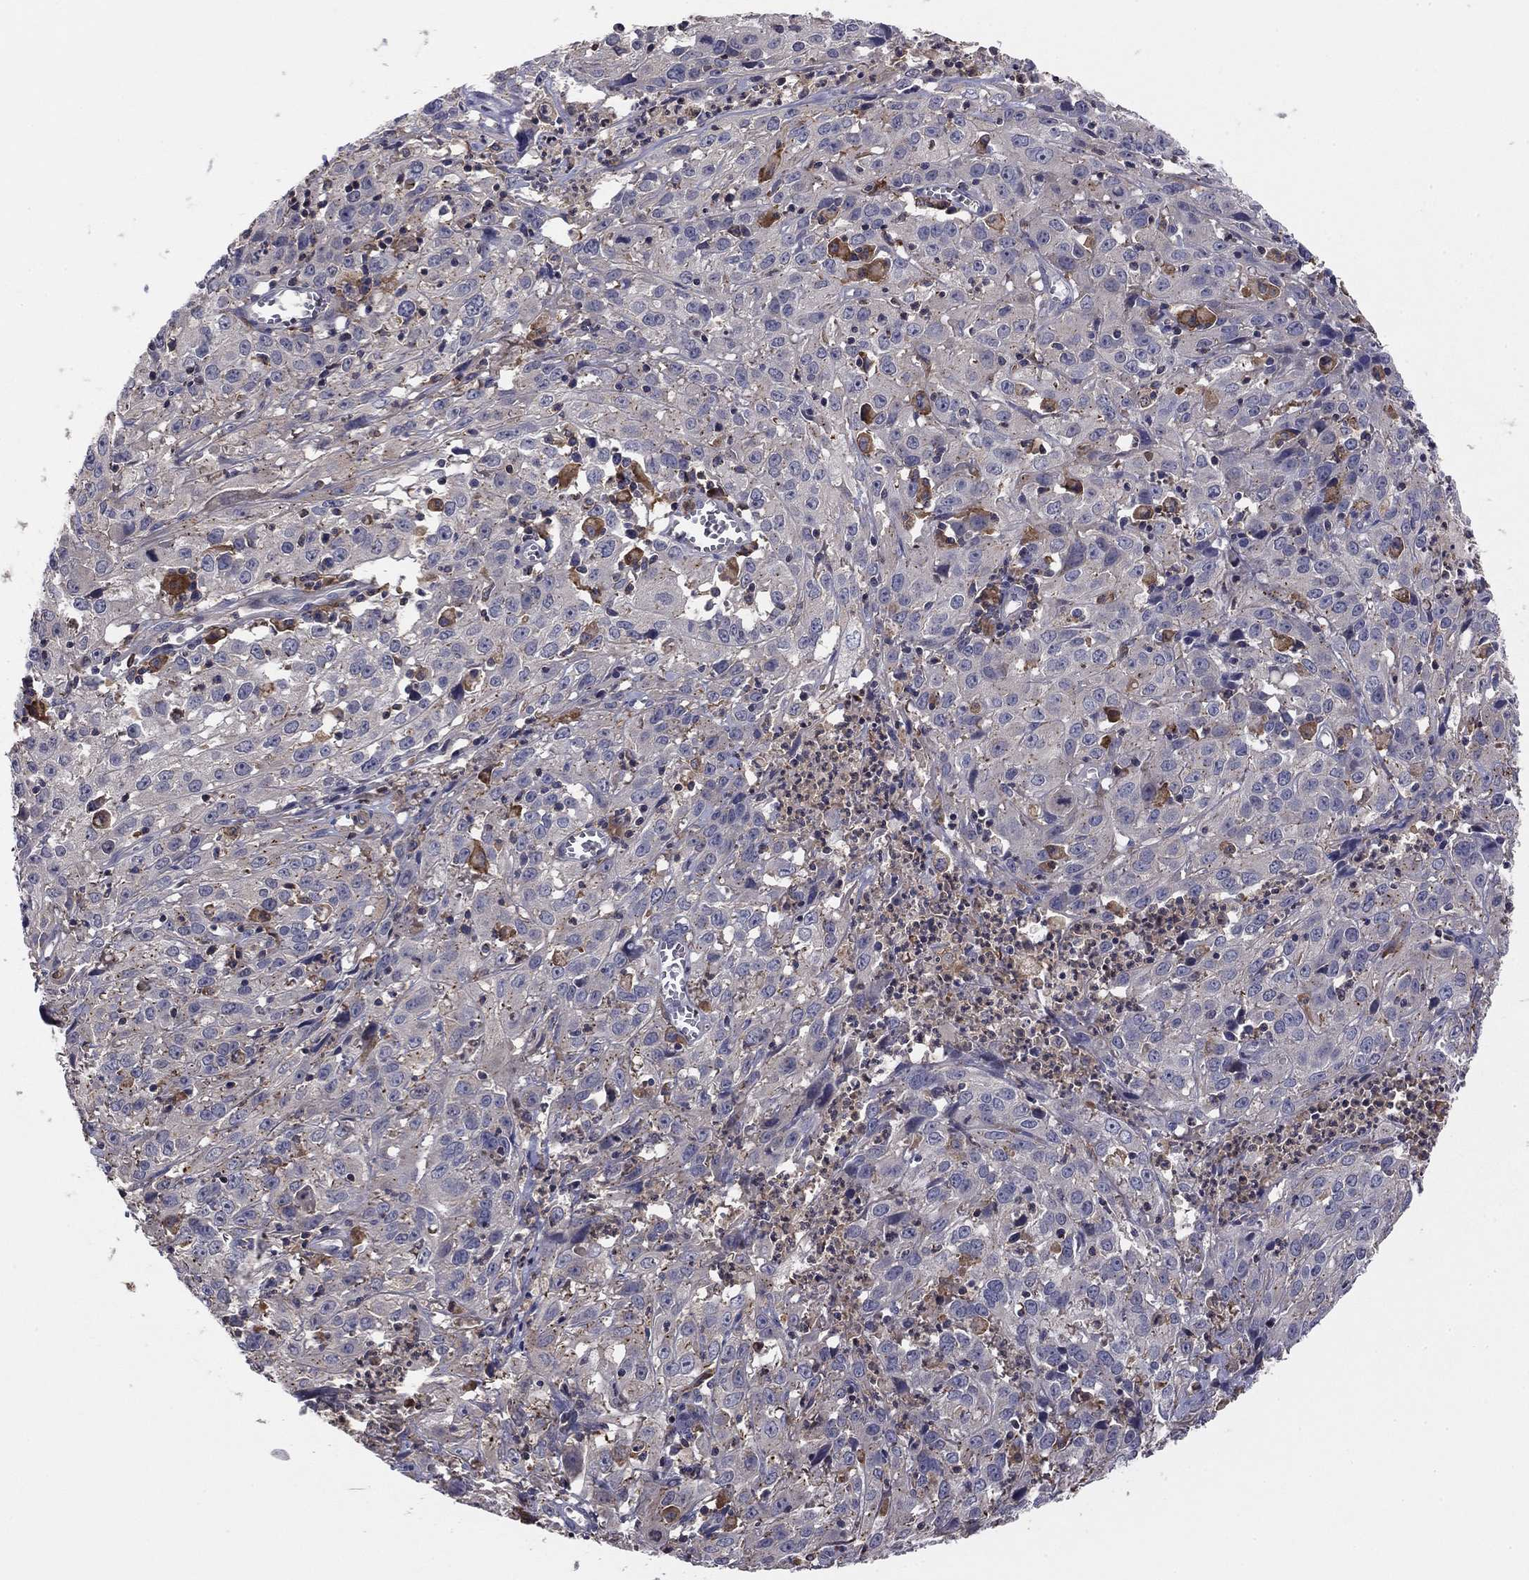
{"staining": {"intensity": "negative", "quantity": "none", "location": "none"}, "tissue": "cervical cancer", "cell_type": "Tumor cells", "image_type": "cancer", "snomed": [{"axis": "morphology", "description": "Squamous cell carcinoma, NOS"}, {"axis": "topography", "description": "Cervix"}], "caption": "The micrograph reveals no significant expression in tumor cells of squamous cell carcinoma (cervical).", "gene": "PLCB2", "patient": {"sex": "female", "age": 32}}